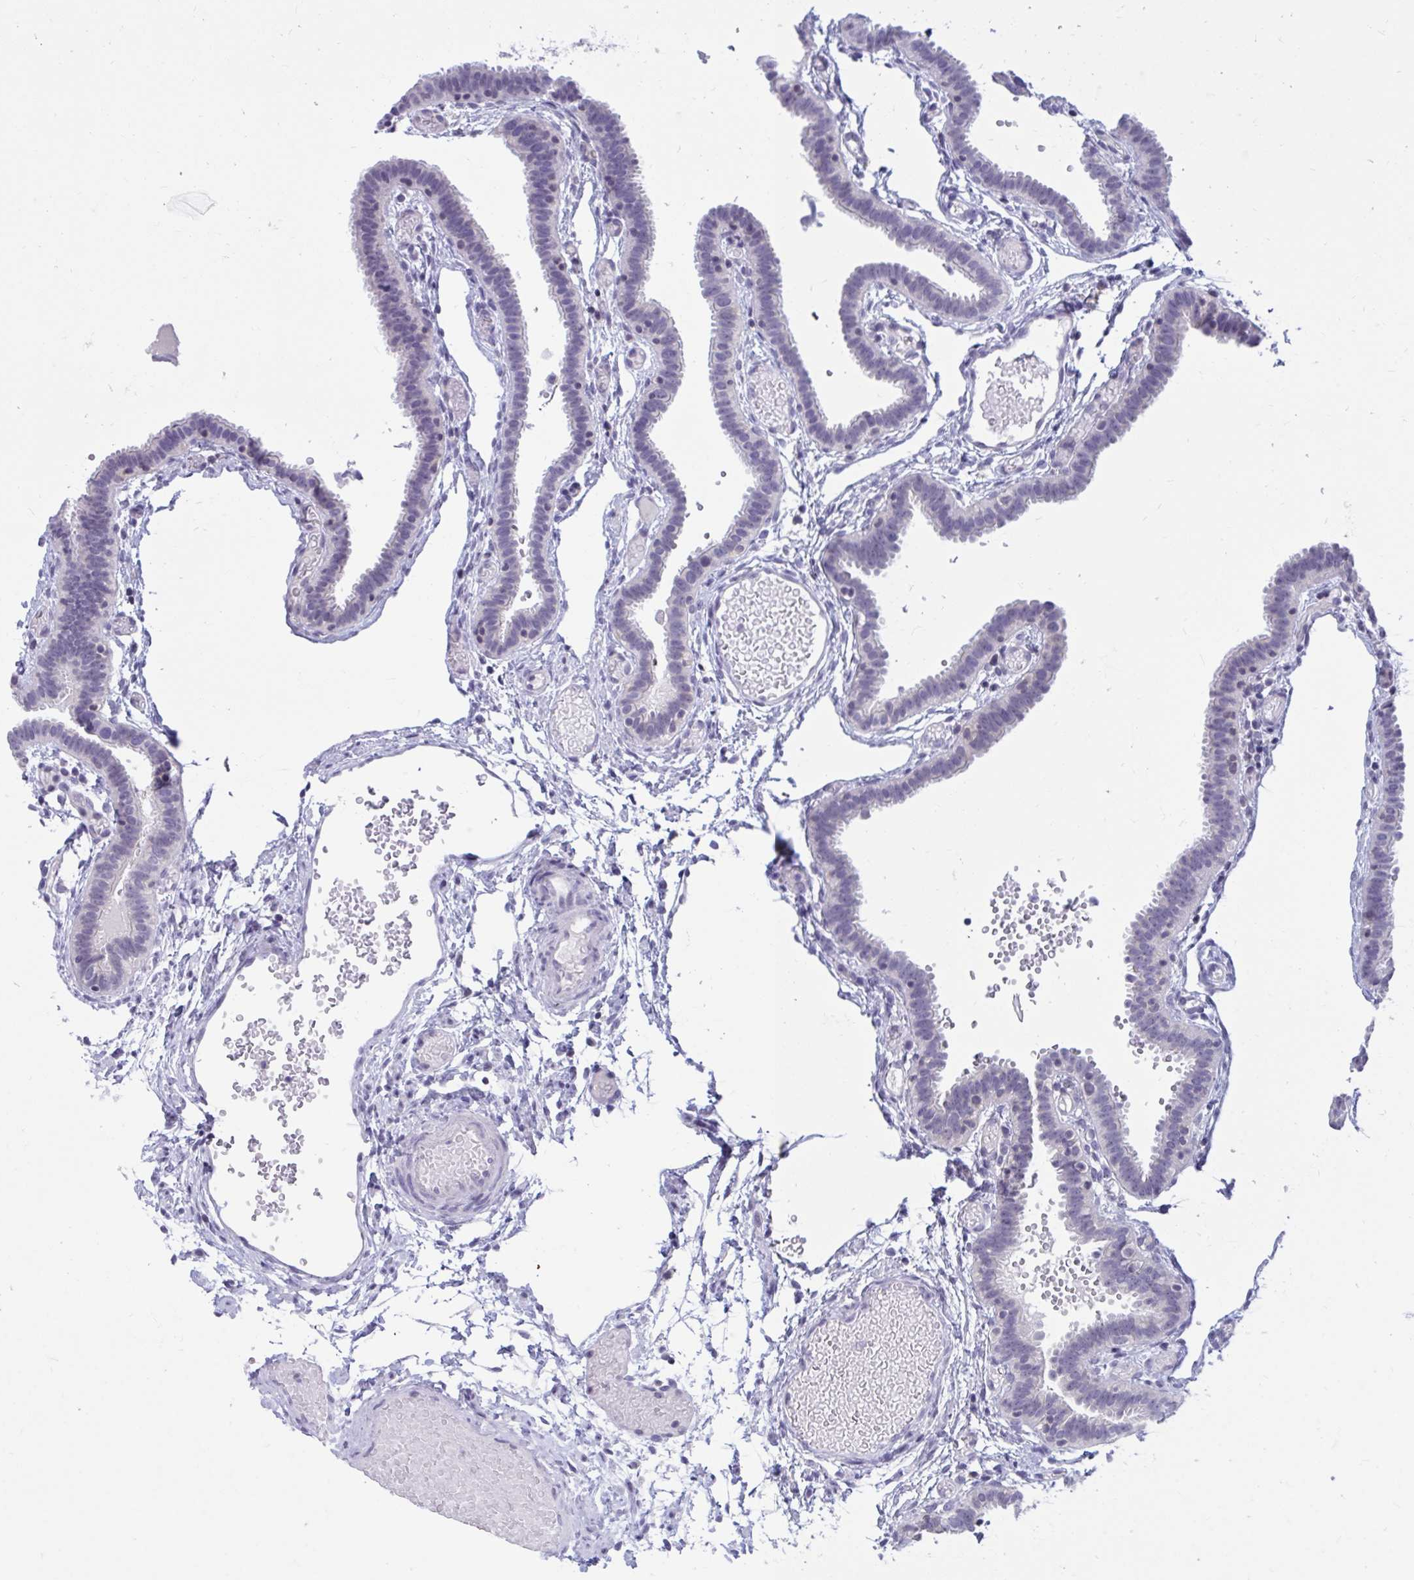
{"staining": {"intensity": "negative", "quantity": "none", "location": "none"}, "tissue": "fallopian tube", "cell_type": "Glandular cells", "image_type": "normal", "snomed": [{"axis": "morphology", "description": "Normal tissue, NOS"}, {"axis": "topography", "description": "Fallopian tube"}], "caption": "An image of human fallopian tube is negative for staining in glandular cells. Brightfield microscopy of immunohistochemistry stained with DAB (3,3'-diaminobenzidine) (brown) and hematoxylin (blue), captured at high magnification.", "gene": "ARPP19", "patient": {"sex": "female", "age": 37}}